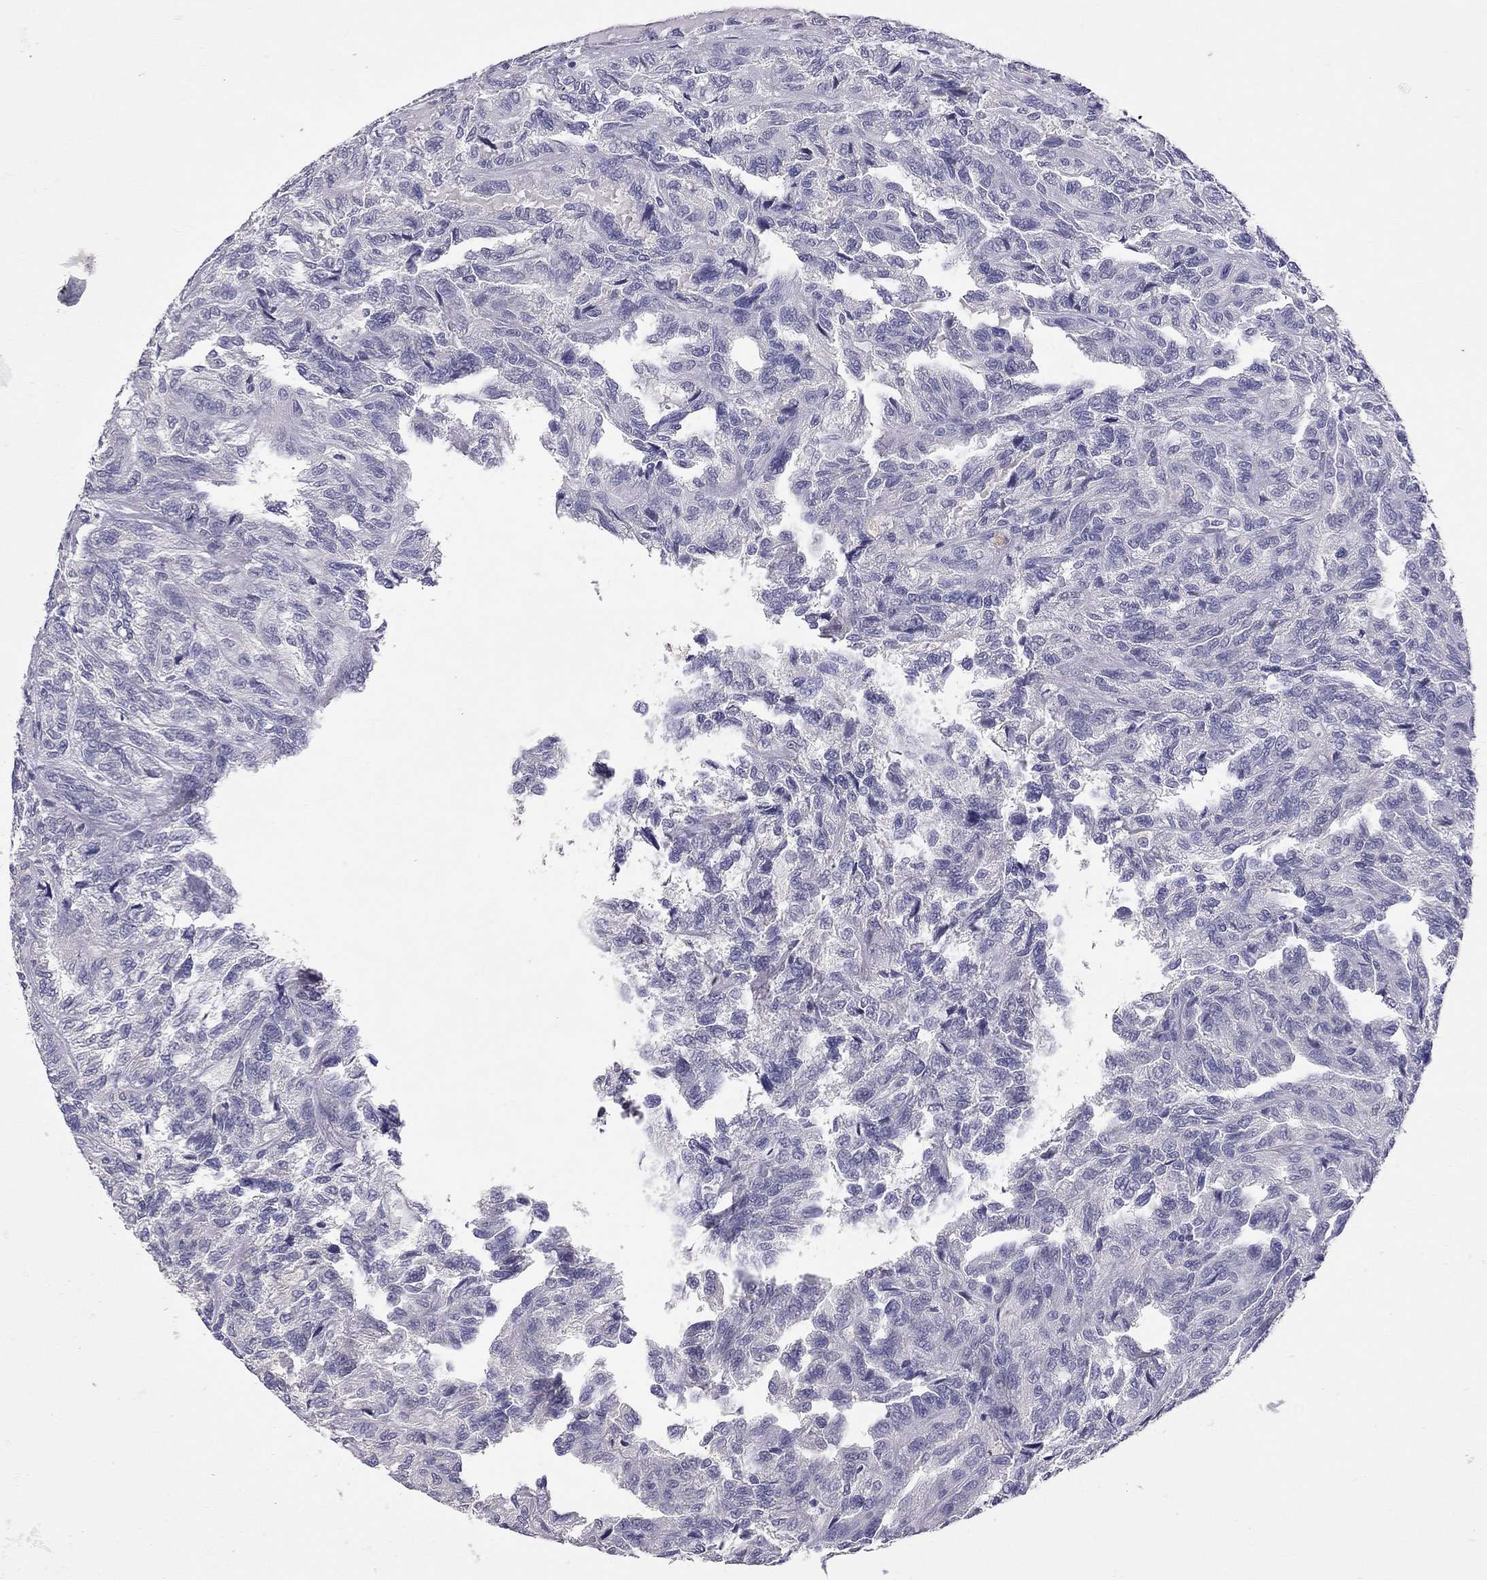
{"staining": {"intensity": "negative", "quantity": "none", "location": "none"}, "tissue": "renal cancer", "cell_type": "Tumor cells", "image_type": "cancer", "snomed": [{"axis": "morphology", "description": "Adenocarcinoma, NOS"}, {"axis": "topography", "description": "Kidney"}], "caption": "Immunohistochemical staining of renal cancer exhibits no significant positivity in tumor cells.", "gene": "CFAP91", "patient": {"sex": "male", "age": 79}}